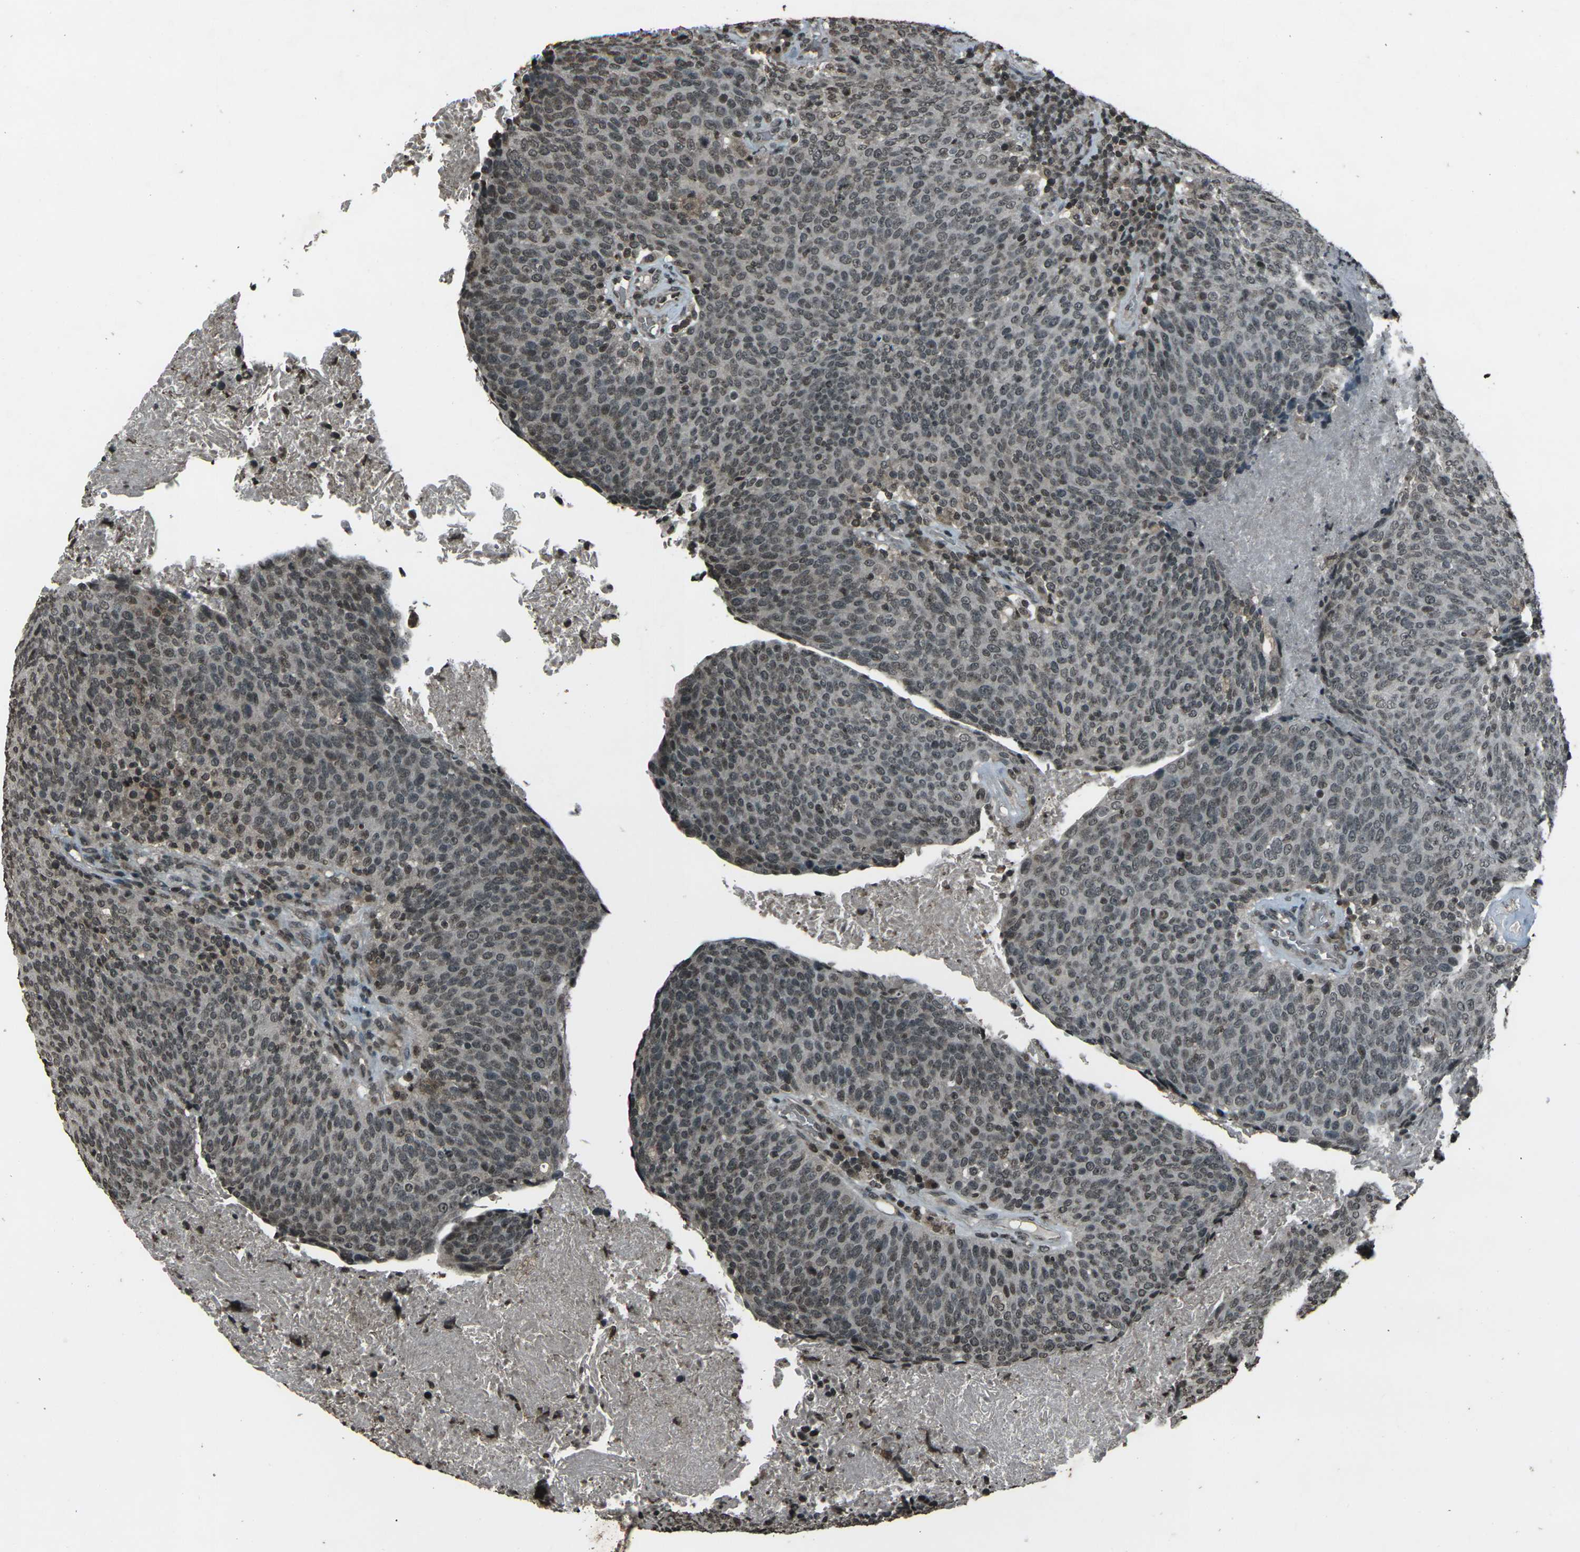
{"staining": {"intensity": "weak", "quantity": "25%-75%", "location": "nuclear"}, "tissue": "head and neck cancer", "cell_type": "Tumor cells", "image_type": "cancer", "snomed": [{"axis": "morphology", "description": "Squamous cell carcinoma, NOS"}, {"axis": "morphology", "description": "Squamous cell carcinoma, metastatic, NOS"}, {"axis": "topography", "description": "Lymph node"}, {"axis": "topography", "description": "Head-Neck"}], "caption": "Protein staining shows weak nuclear staining in approximately 25%-75% of tumor cells in squamous cell carcinoma (head and neck).", "gene": "PRPF8", "patient": {"sex": "male", "age": 62}}